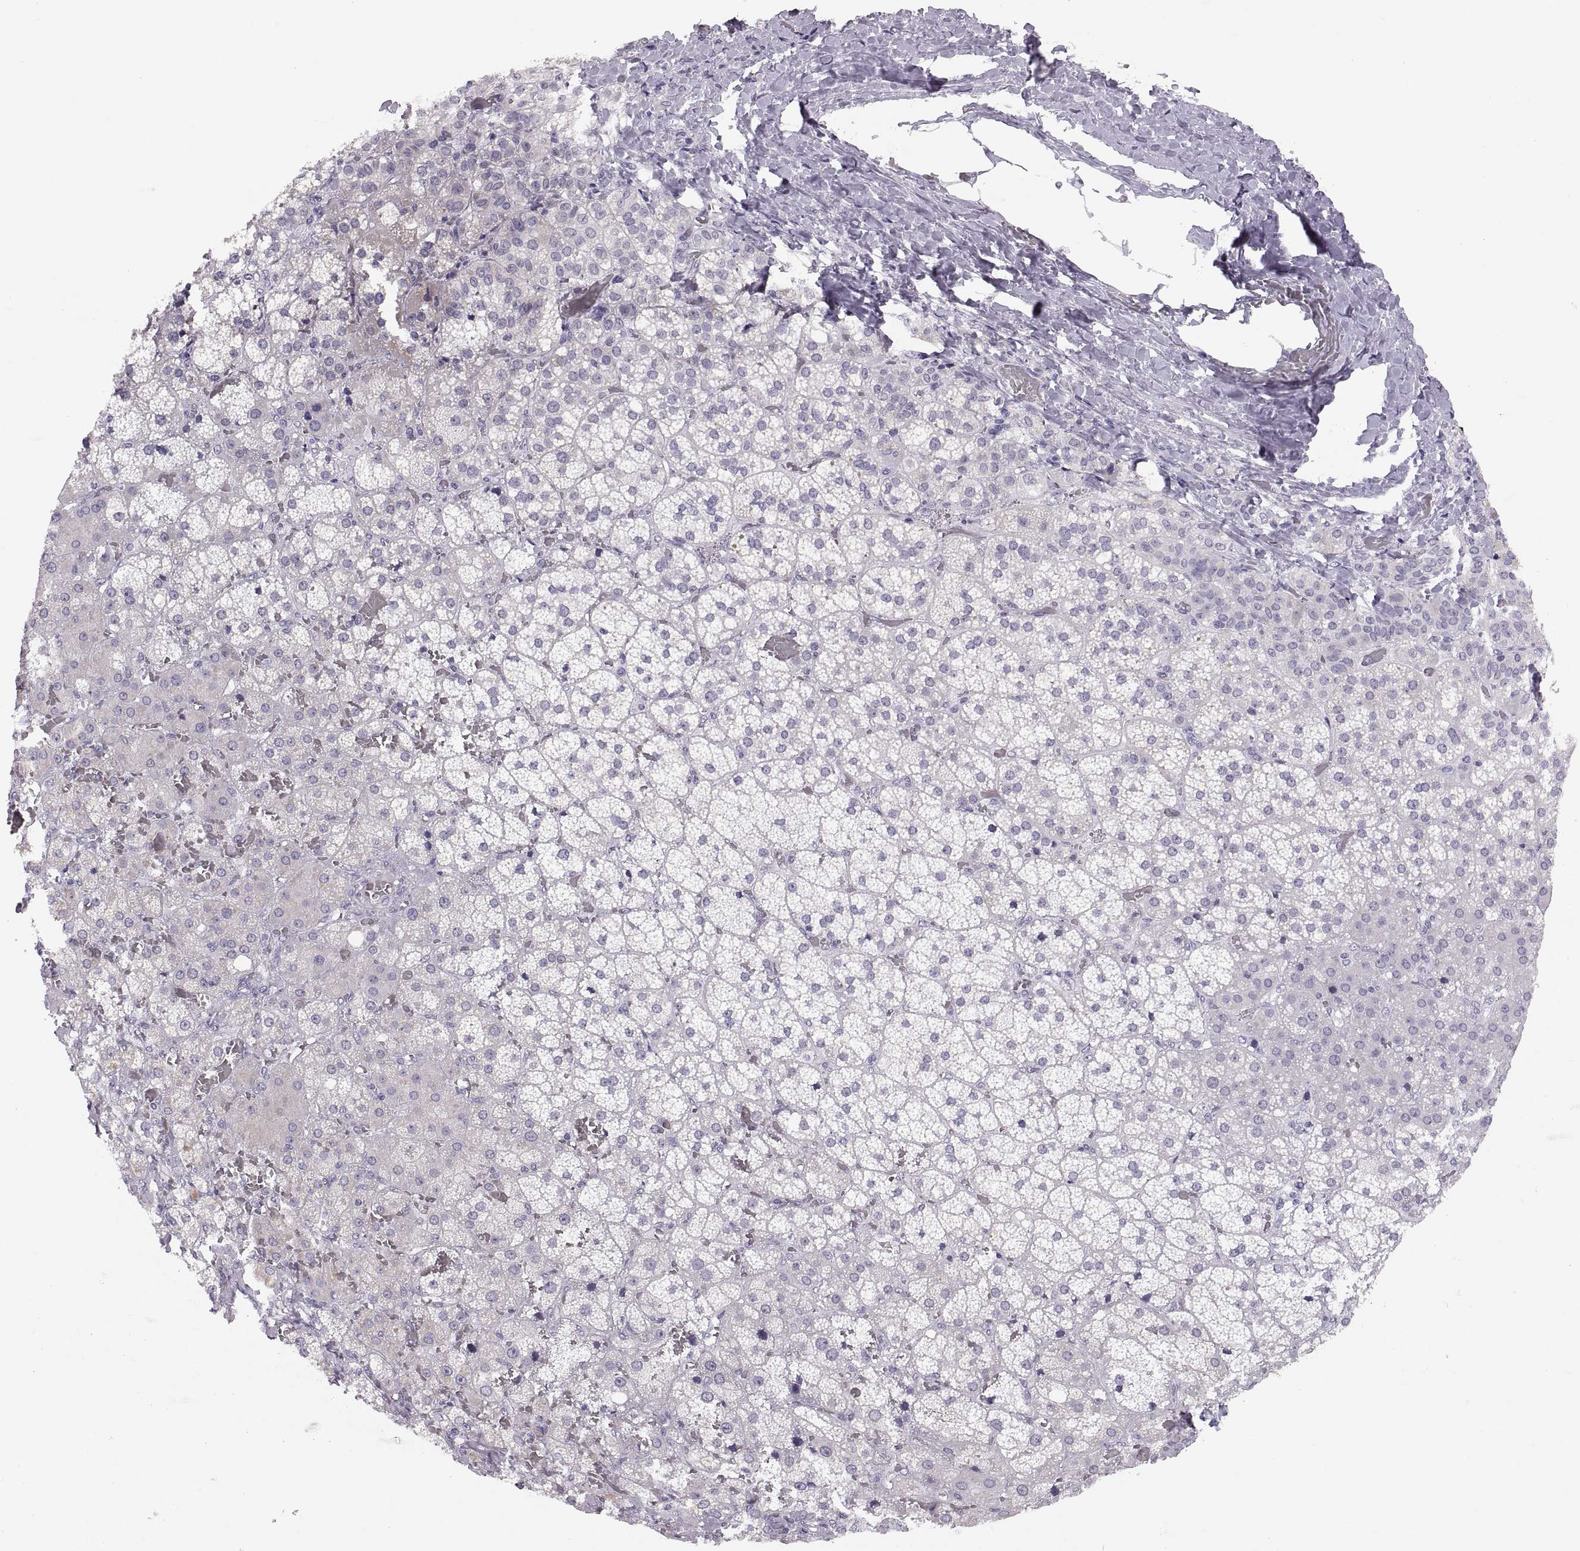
{"staining": {"intensity": "negative", "quantity": "none", "location": "none"}, "tissue": "adrenal gland", "cell_type": "Glandular cells", "image_type": "normal", "snomed": [{"axis": "morphology", "description": "Normal tissue, NOS"}, {"axis": "topography", "description": "Adrenal gland"}], "caption": "The histopathology image demonstrates no staining of glandular cells in unremarkable adrenal gland.", "gene": "ADH6", "patient": {"sex": "male", "age": 57}}